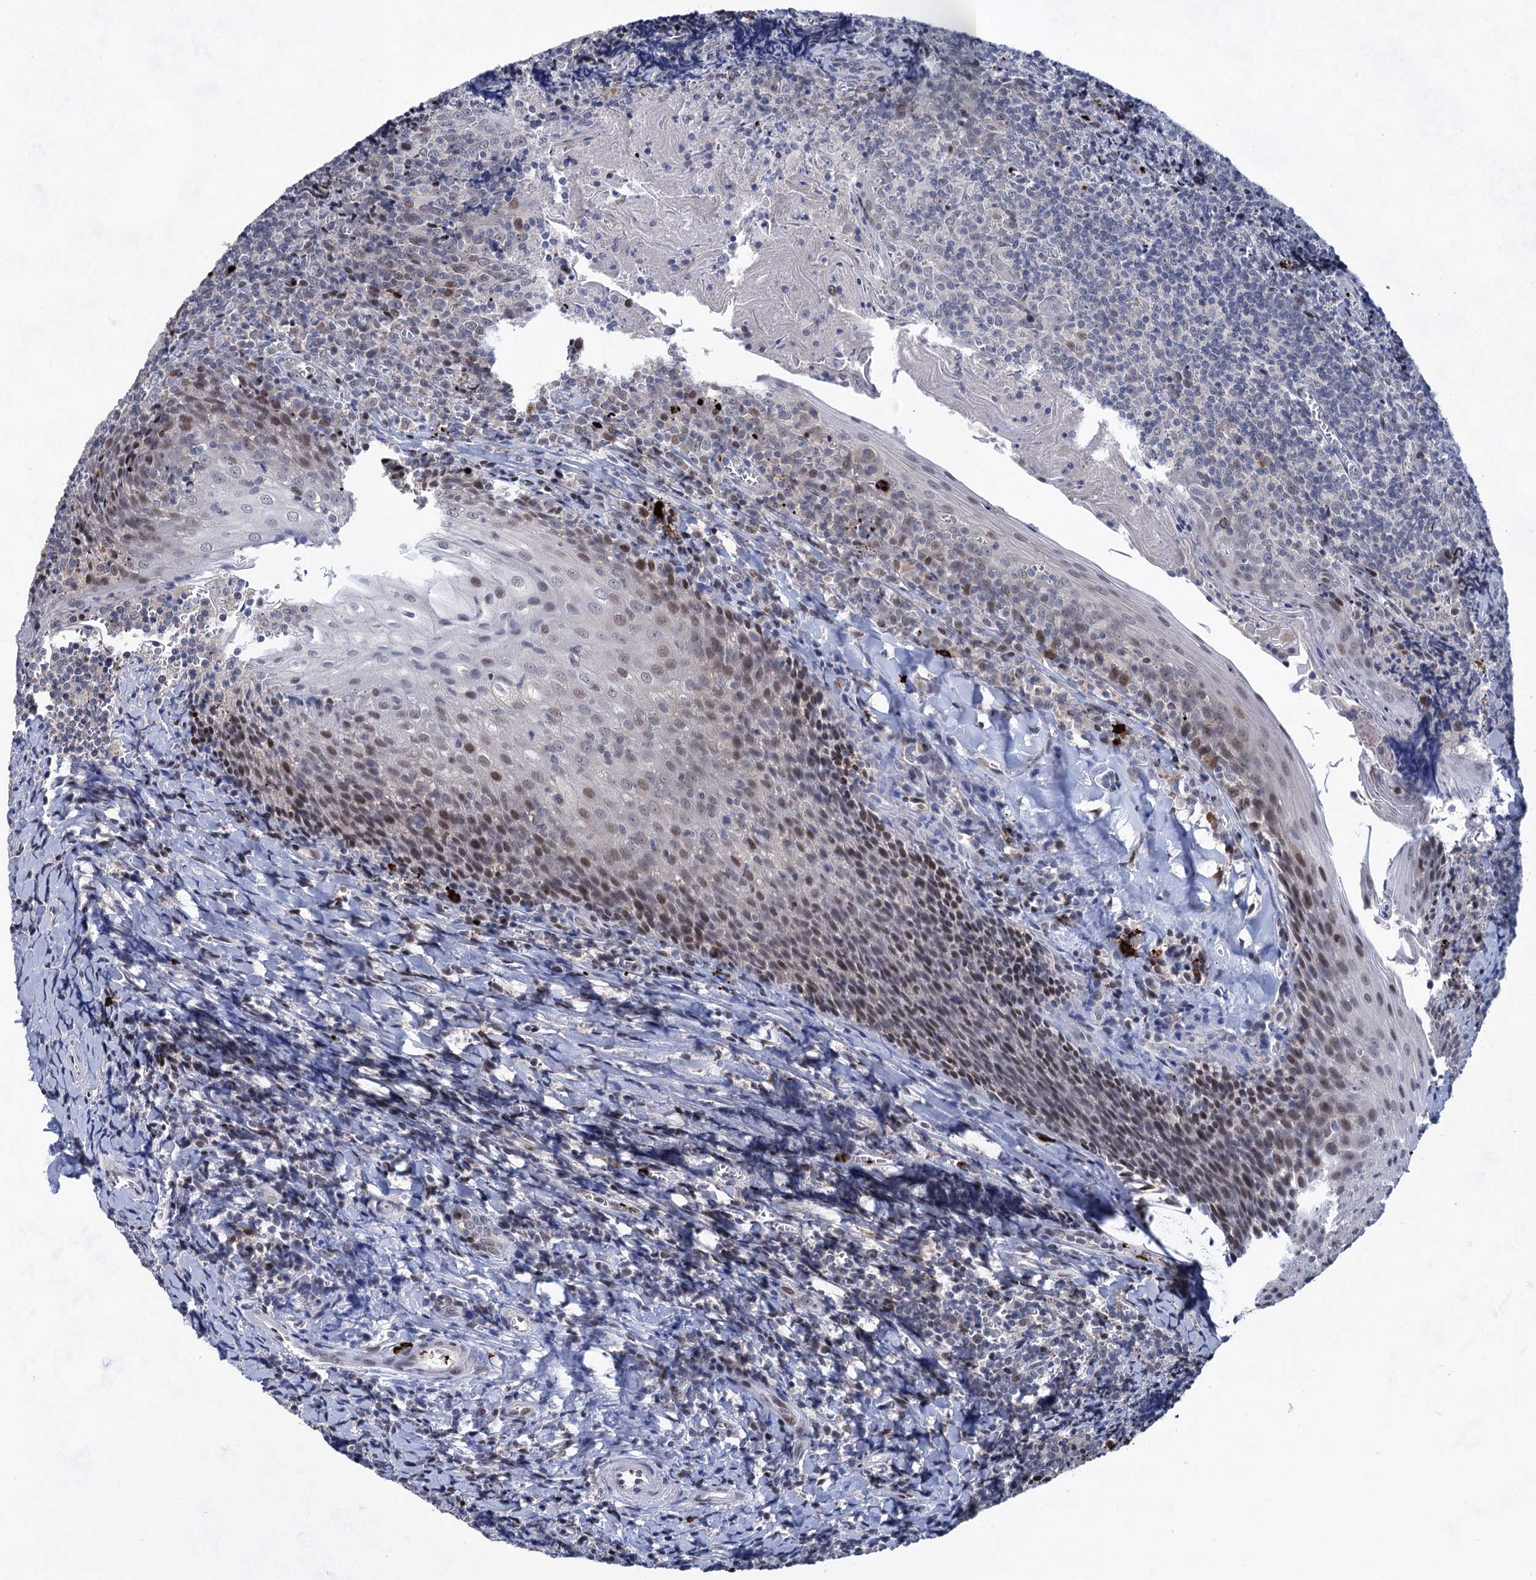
{"staining": {"intensity": "negative", "quantity": "none", "location": "none"}, "tissue": "tonsil", "cell_type": "Germinal center cells", "image_type": "normal", "snomed": [{"axis": "morphology", "description": "Normal tissue, NOS"}, {"axis": "topography", "description": "Tonsil"}], "caption": "Germinal center cells show no significant protein staining in normal tonsil.", "gene": "MON2", "patient": {"sex": "male", "age": 27}}